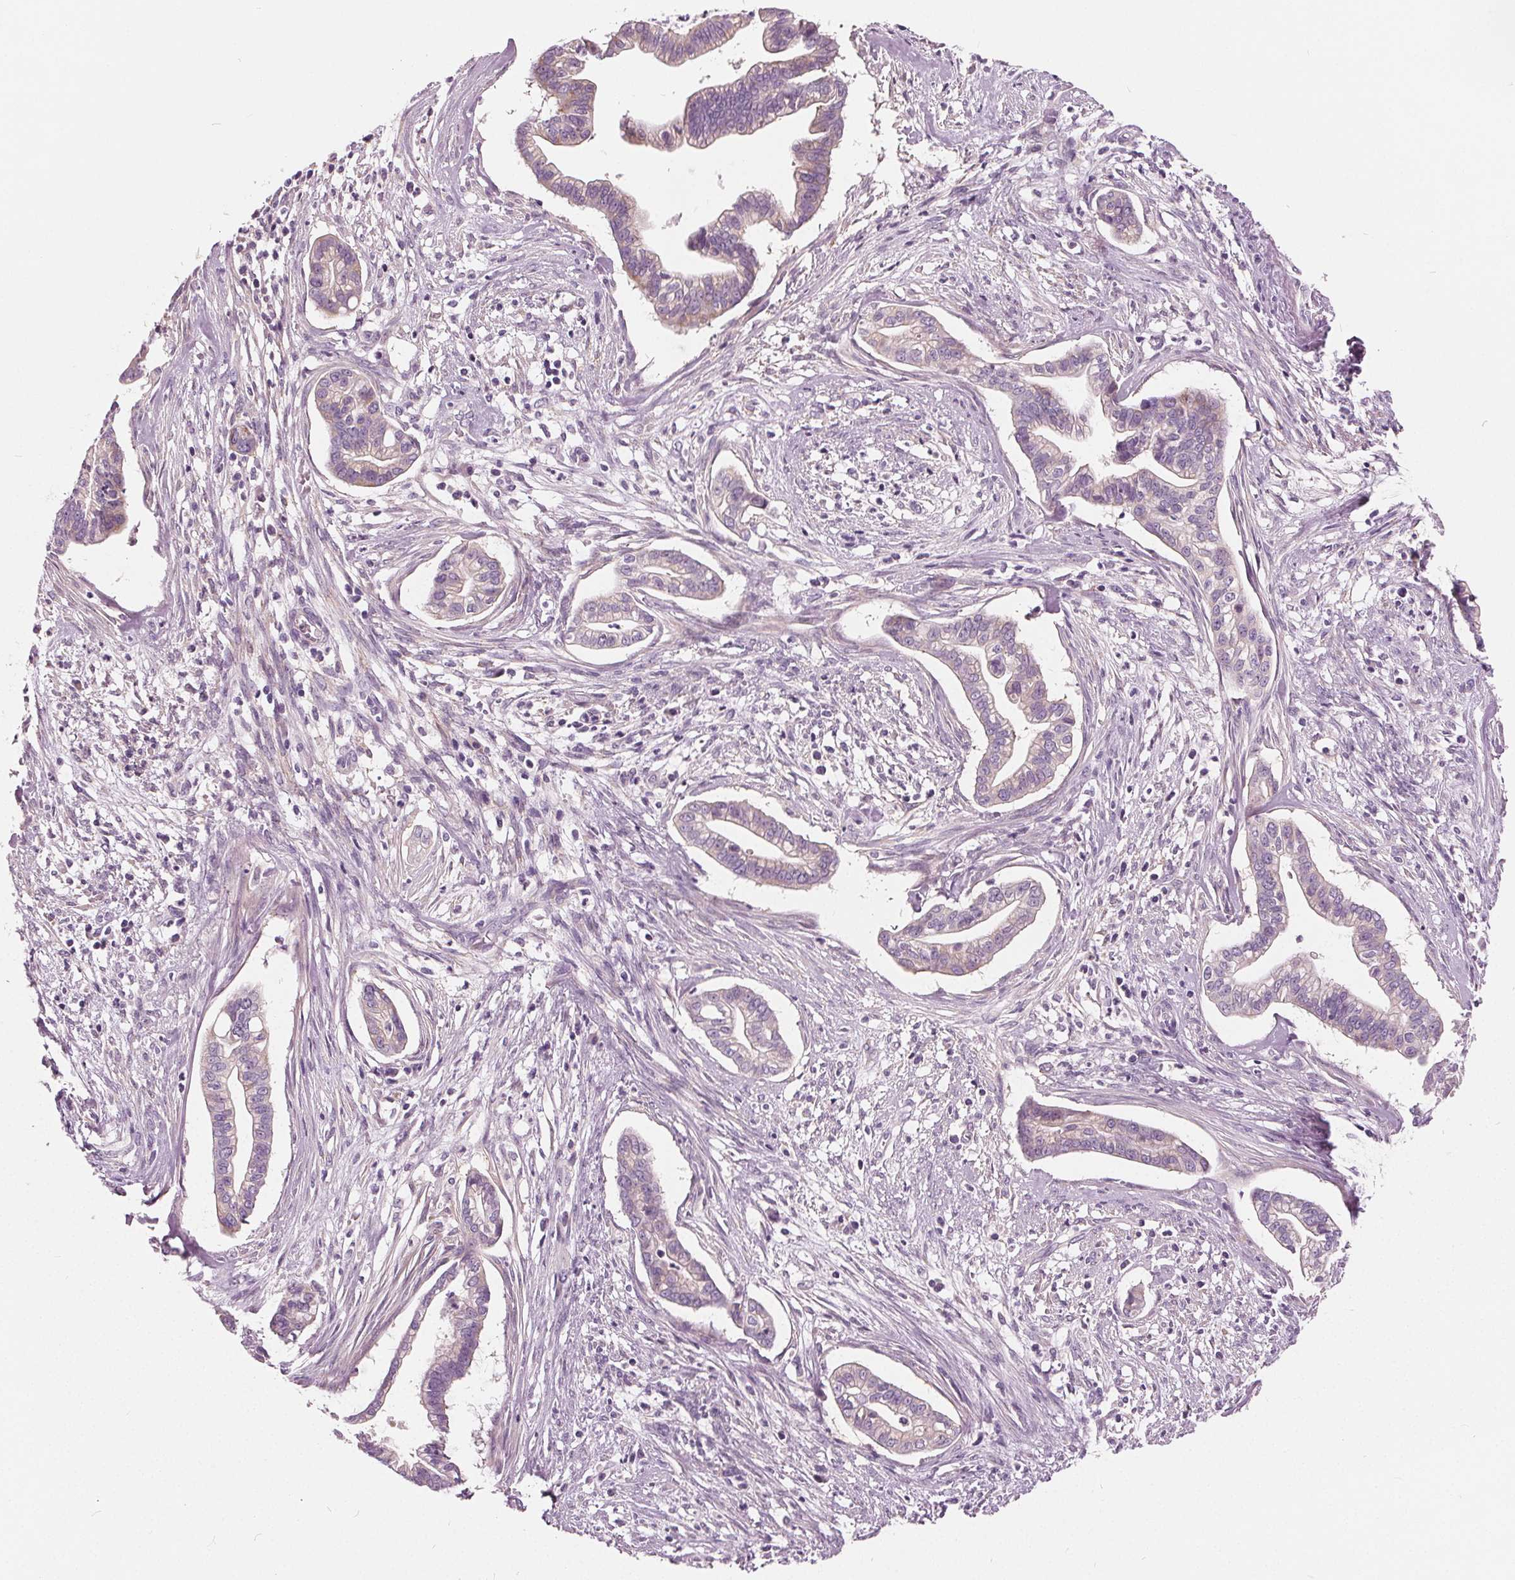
{"staining": {"intensity": "weak", "quantity": "<25%", "location": "cytoplasmic/membranous"}, "tissue": "cervical cancer", "cell_type": "Tumor cells", "image_type": "cancer", "snomed": [{"axis": "morphology", "description": "Adenocarcinoma, NOS"}, {"axis": "topography", "description": "Cervix"}], "caption": "This is an IHC histopathology image of adenocarcinoma (cervical). There is no positivity in tumor cells.", "gene": "LHFPL7", "patient": {"sex": "female", "age": 62}}